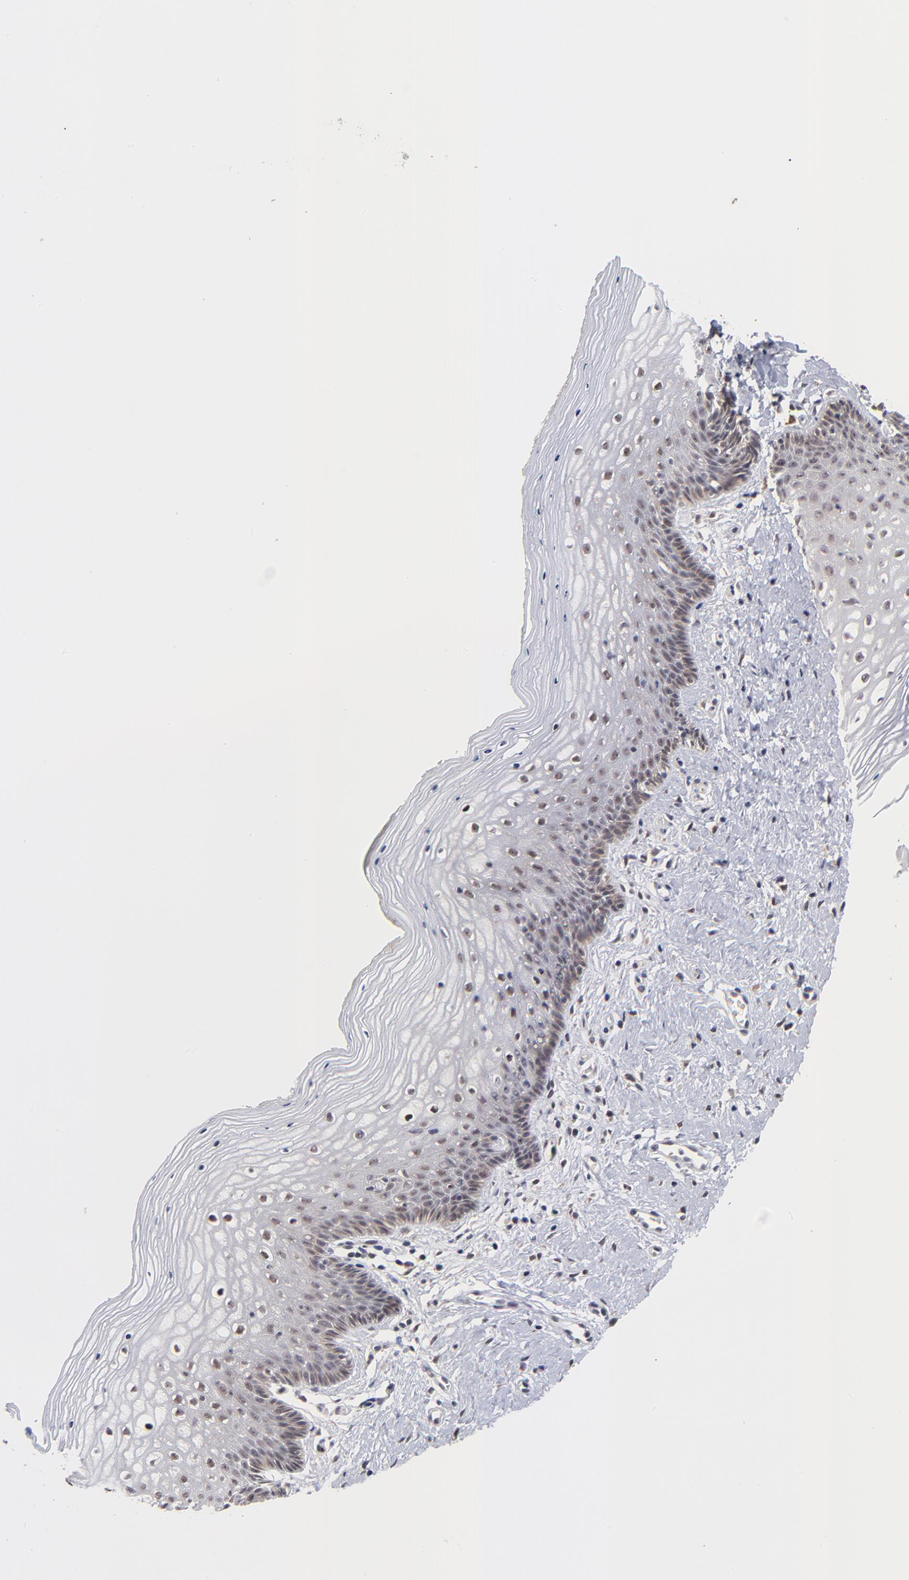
{"staining": {"intensity": "moderate", "quantity": "25%-75%", "location": "nuclear"}, "tissue": "vagina", "cell_type": "Squamous epithelial cells", "image_type": "normal", "snomed": [{"axis": "morphology", "description": "Normal tissue, NOS"}, {"axis": "topography", "description": "Vagina"}], "caption": "An IHC image of normal tissue is shown. Protein staining in brown shows moderate nuclear positivity in vagina within squamous epithelial cells.", "gene": "ZNF419", "patient": {"sex": "female", "age": 46}}